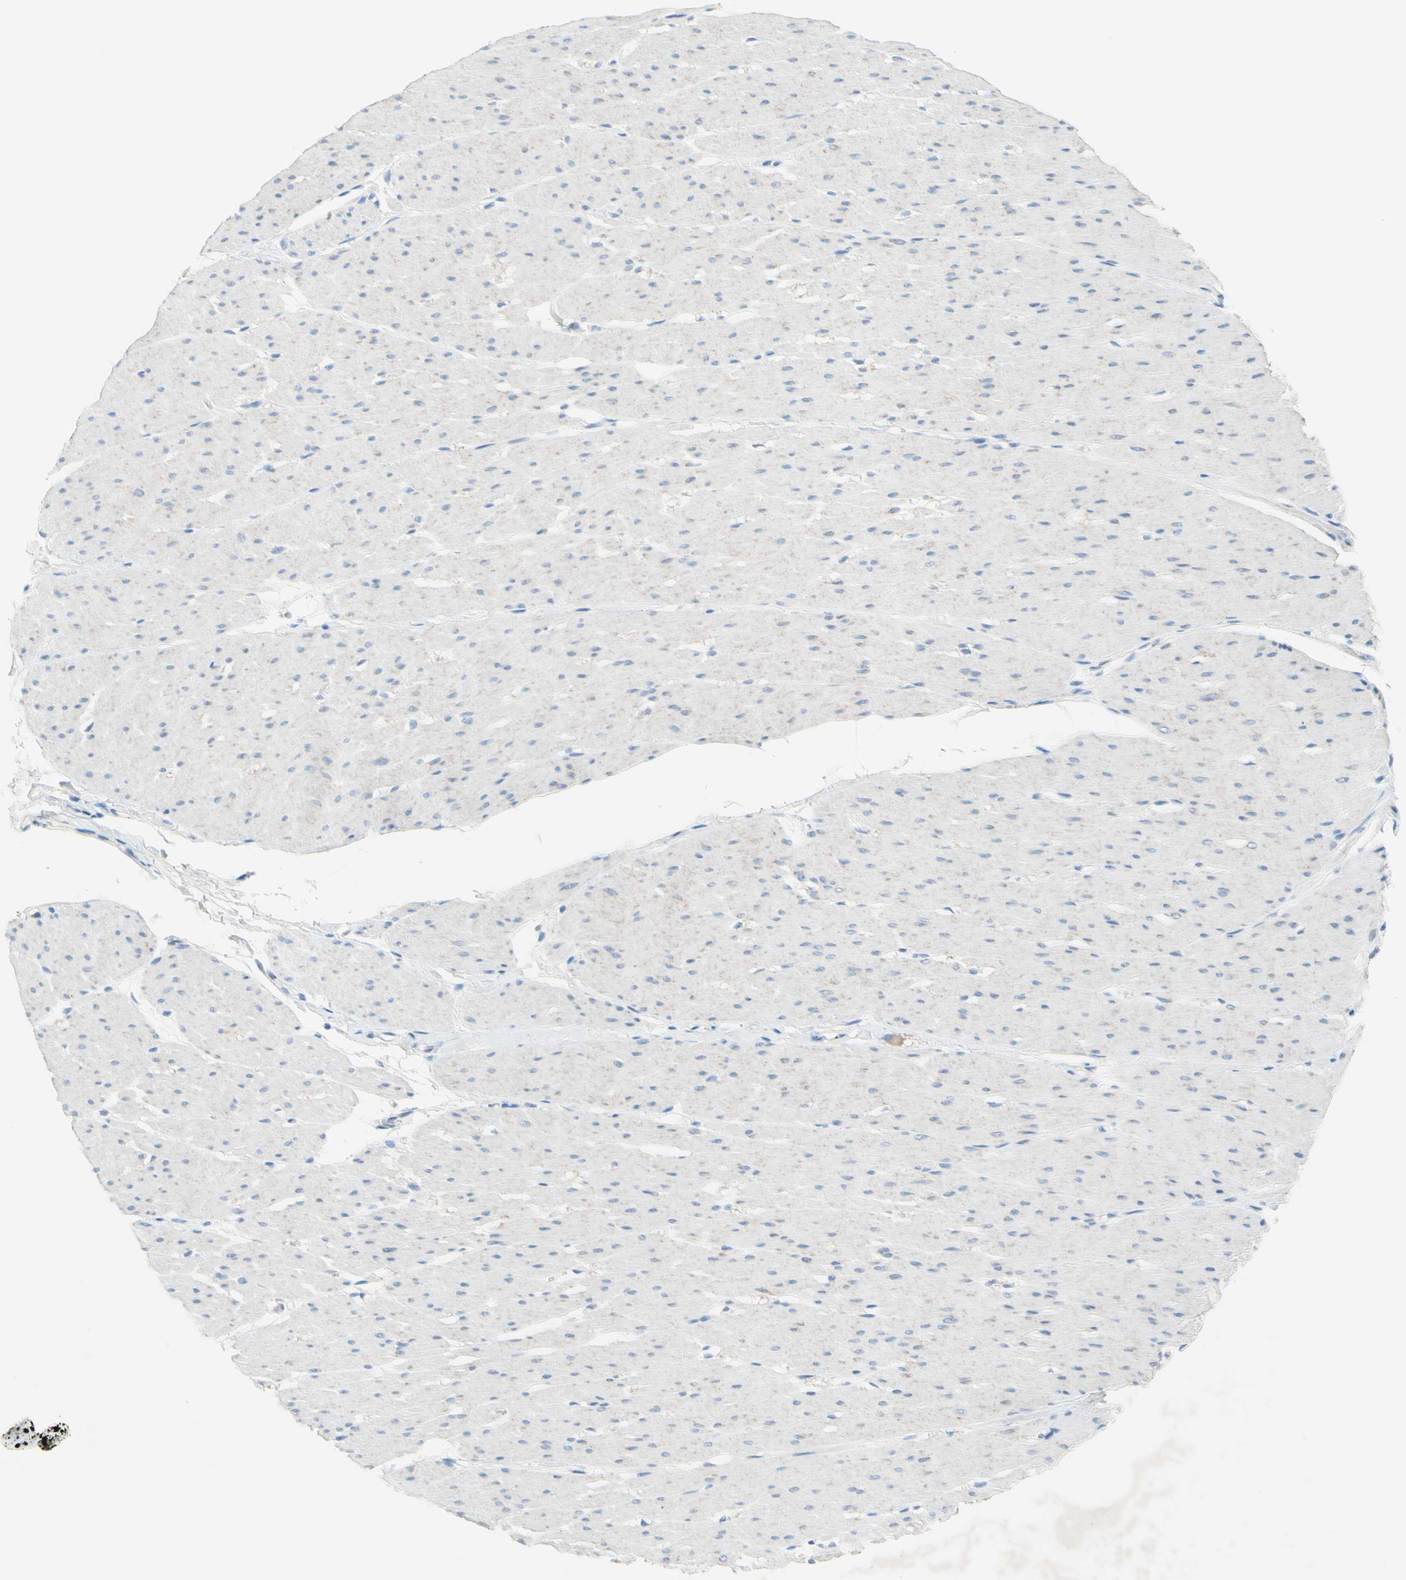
{"staining": {"intensity": "negative", "quantity": "none", "location": "none"}, "tissue": "smooth muscle", "cell_type": "Smooth muscle cells", "image_type": "normal", "snomed": [{"axis": "morphology", "description": "Normal tissue, NOS"}, {"axis": "topography", "description": "Smooth muscle"}, {"axis": "topography", "description": "Colon"}], "caption": "DAB immunohistochemical staining of unremarkable human smooth muscle shows no significant expression in smooth muscle cells.", "gene": "MFF", "patient": {"sex": "male", "age": 67}}